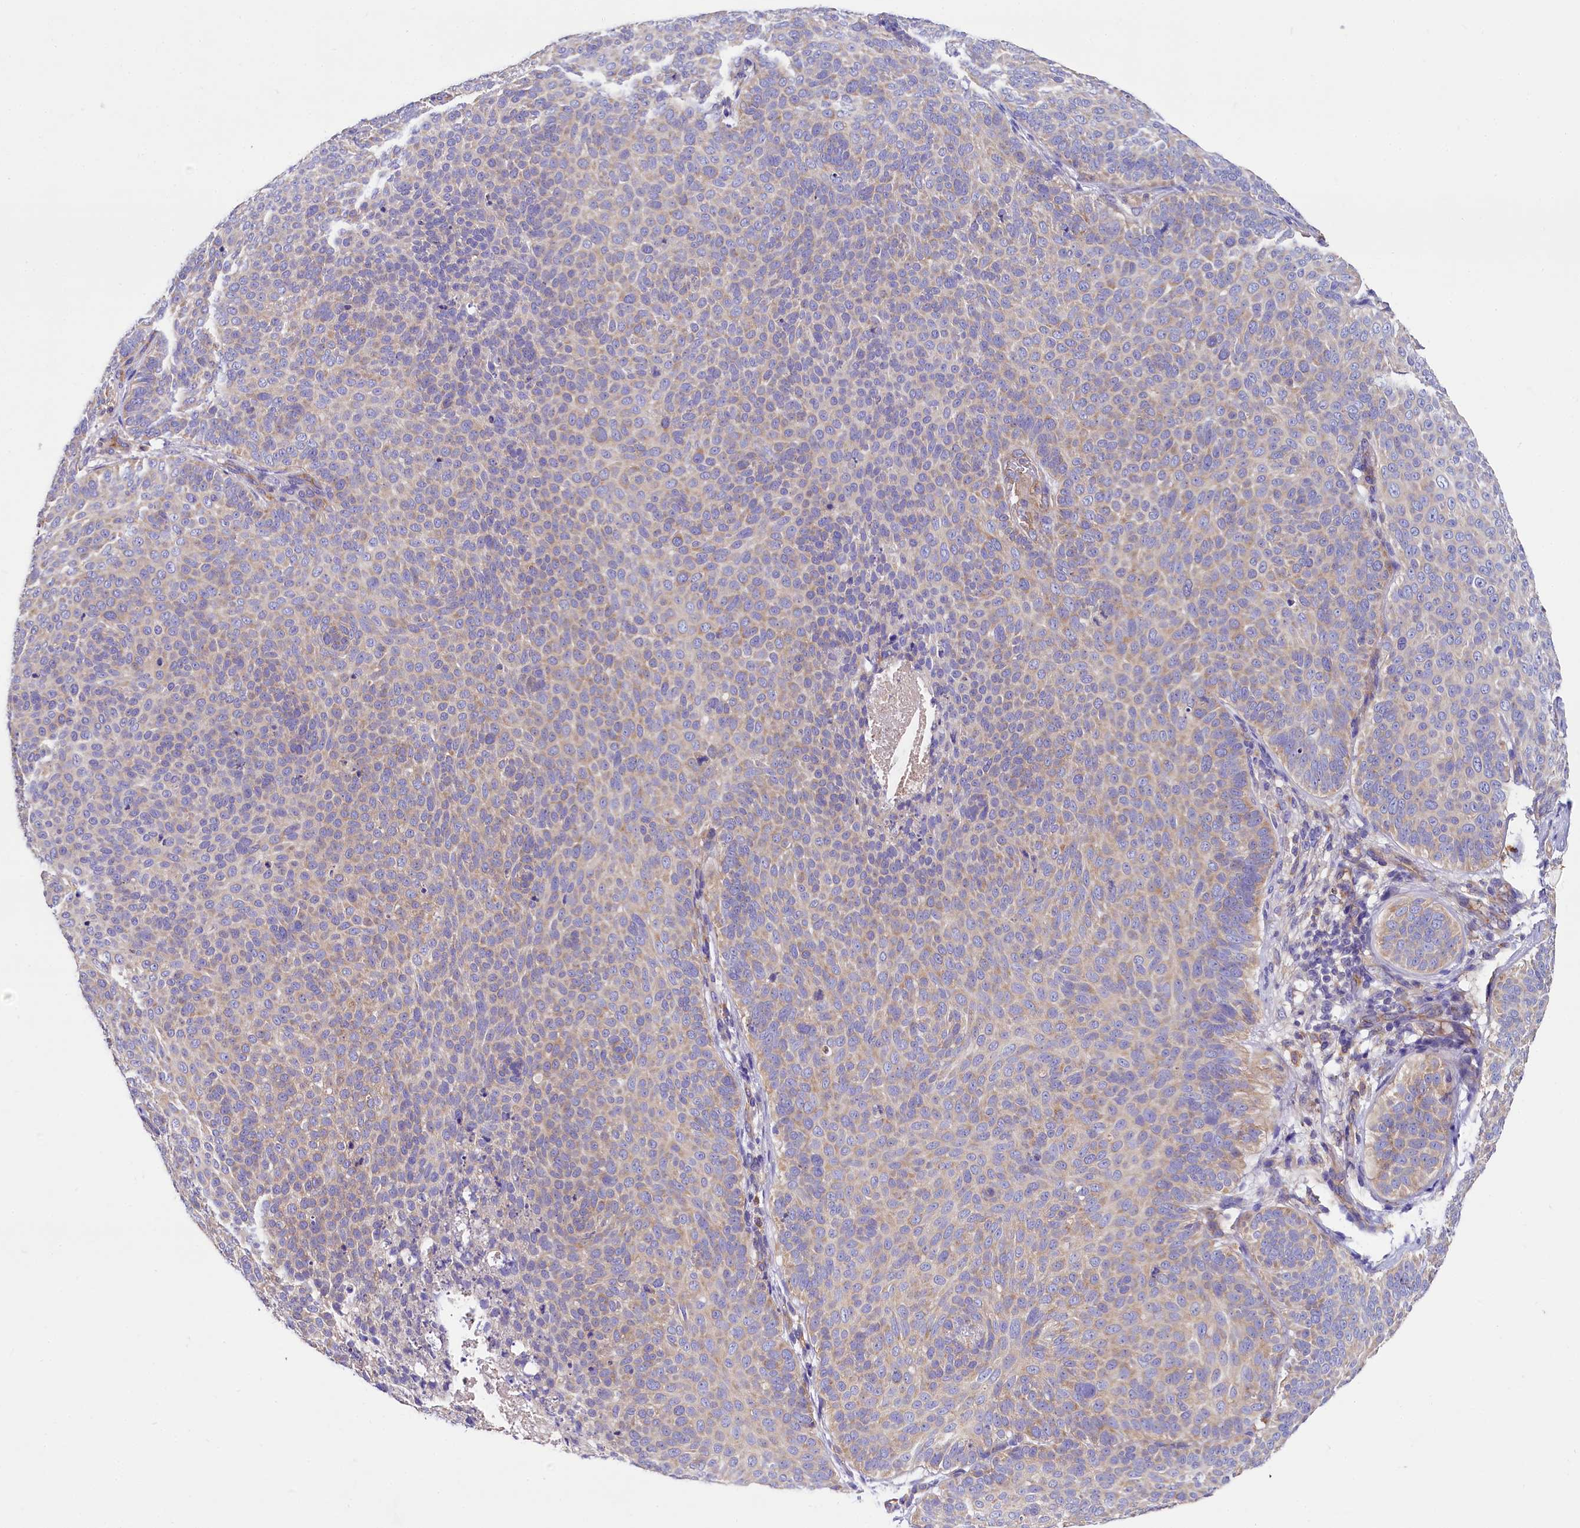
{"staining": {"intensity": "weak", "quantity": "25%-75%", "location": "cytoplasmic/membranous"}, "tissue": "skin cancer", "cell_type": "Tumor cells", "image_type": "cancer", "snomed": [{"axis": "morphology", "description": "Basal cell carcinoma"}, {"axis": "topography", "description": "Skin"}], "caption": "Immunohistochemical staining of human skin cancer (basal cell carcinoma) displays low levels of weak cytoplasmic/membranous expression in approximately 25%-75% of tumor cells. The staining was performed using DAB to visualize the protein expression in brown, while the nuclei were stained in blue with hematoxylin (Magnification: 20x).", "gene": "QARS1", "patient": {"sex": "male", "age": 85}}